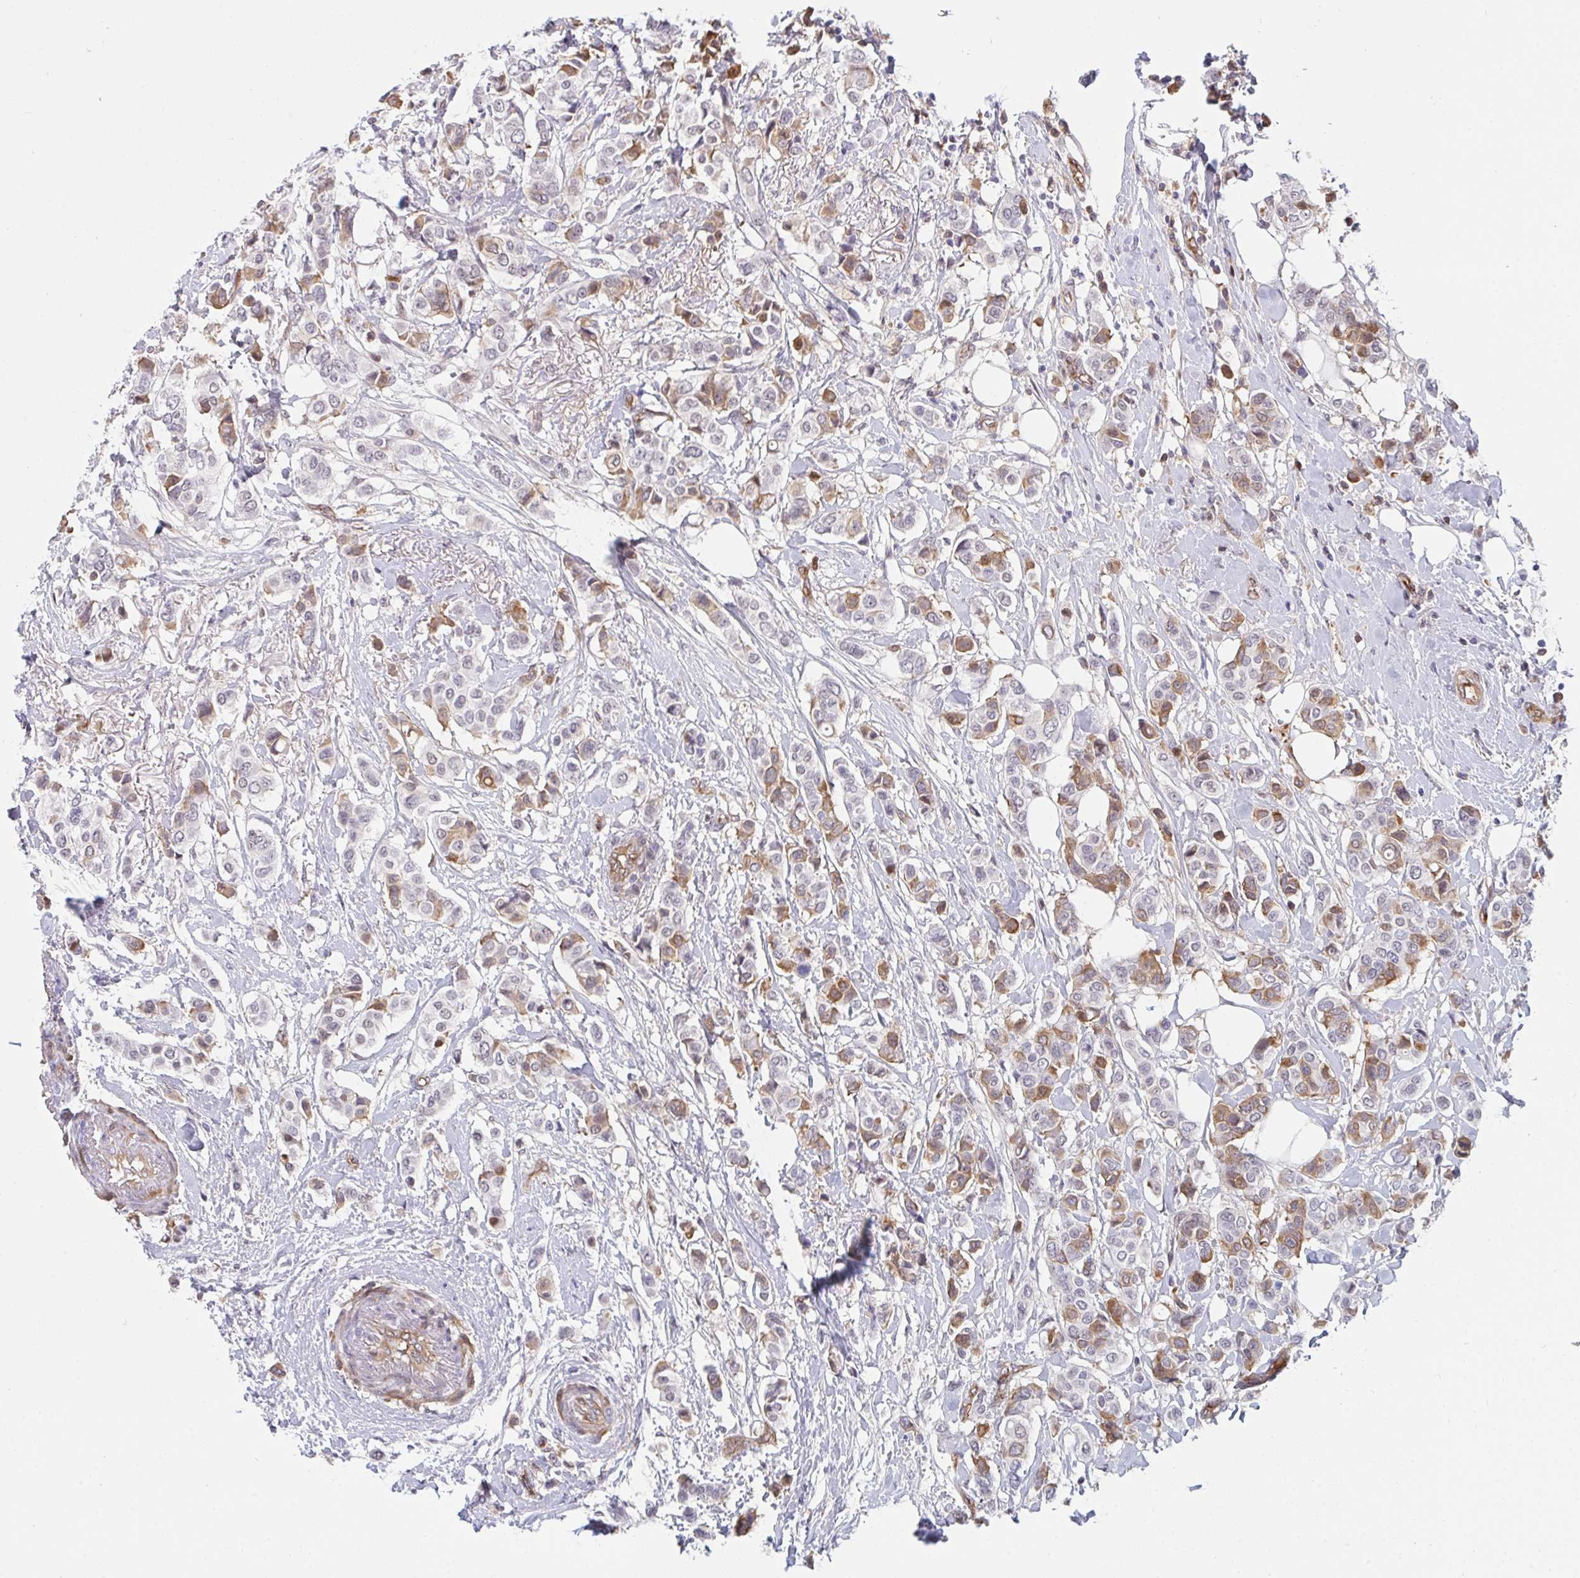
{"staining": {"intensity": "moderate", "quantity": "25%-75%", "location": "cytoplasmic/membranous"}, "tissue": "breast cancer", "cell_type": "Tumor cells", "image_type": "cancer", "snomed": [{"axis": "morphology", "description": "Lobular carcinoma"}, {"axis": "topography", "description": "Breast"}], "caption": "Lobular carcinoma (breast) stained for a protein (brown) demonstrates moderate cytoplasmic/membranous positive expression in about 25%-75% of tumor cells.", "gene": "DSCAML1", "patient": {"sex": "female", "age": 51}}